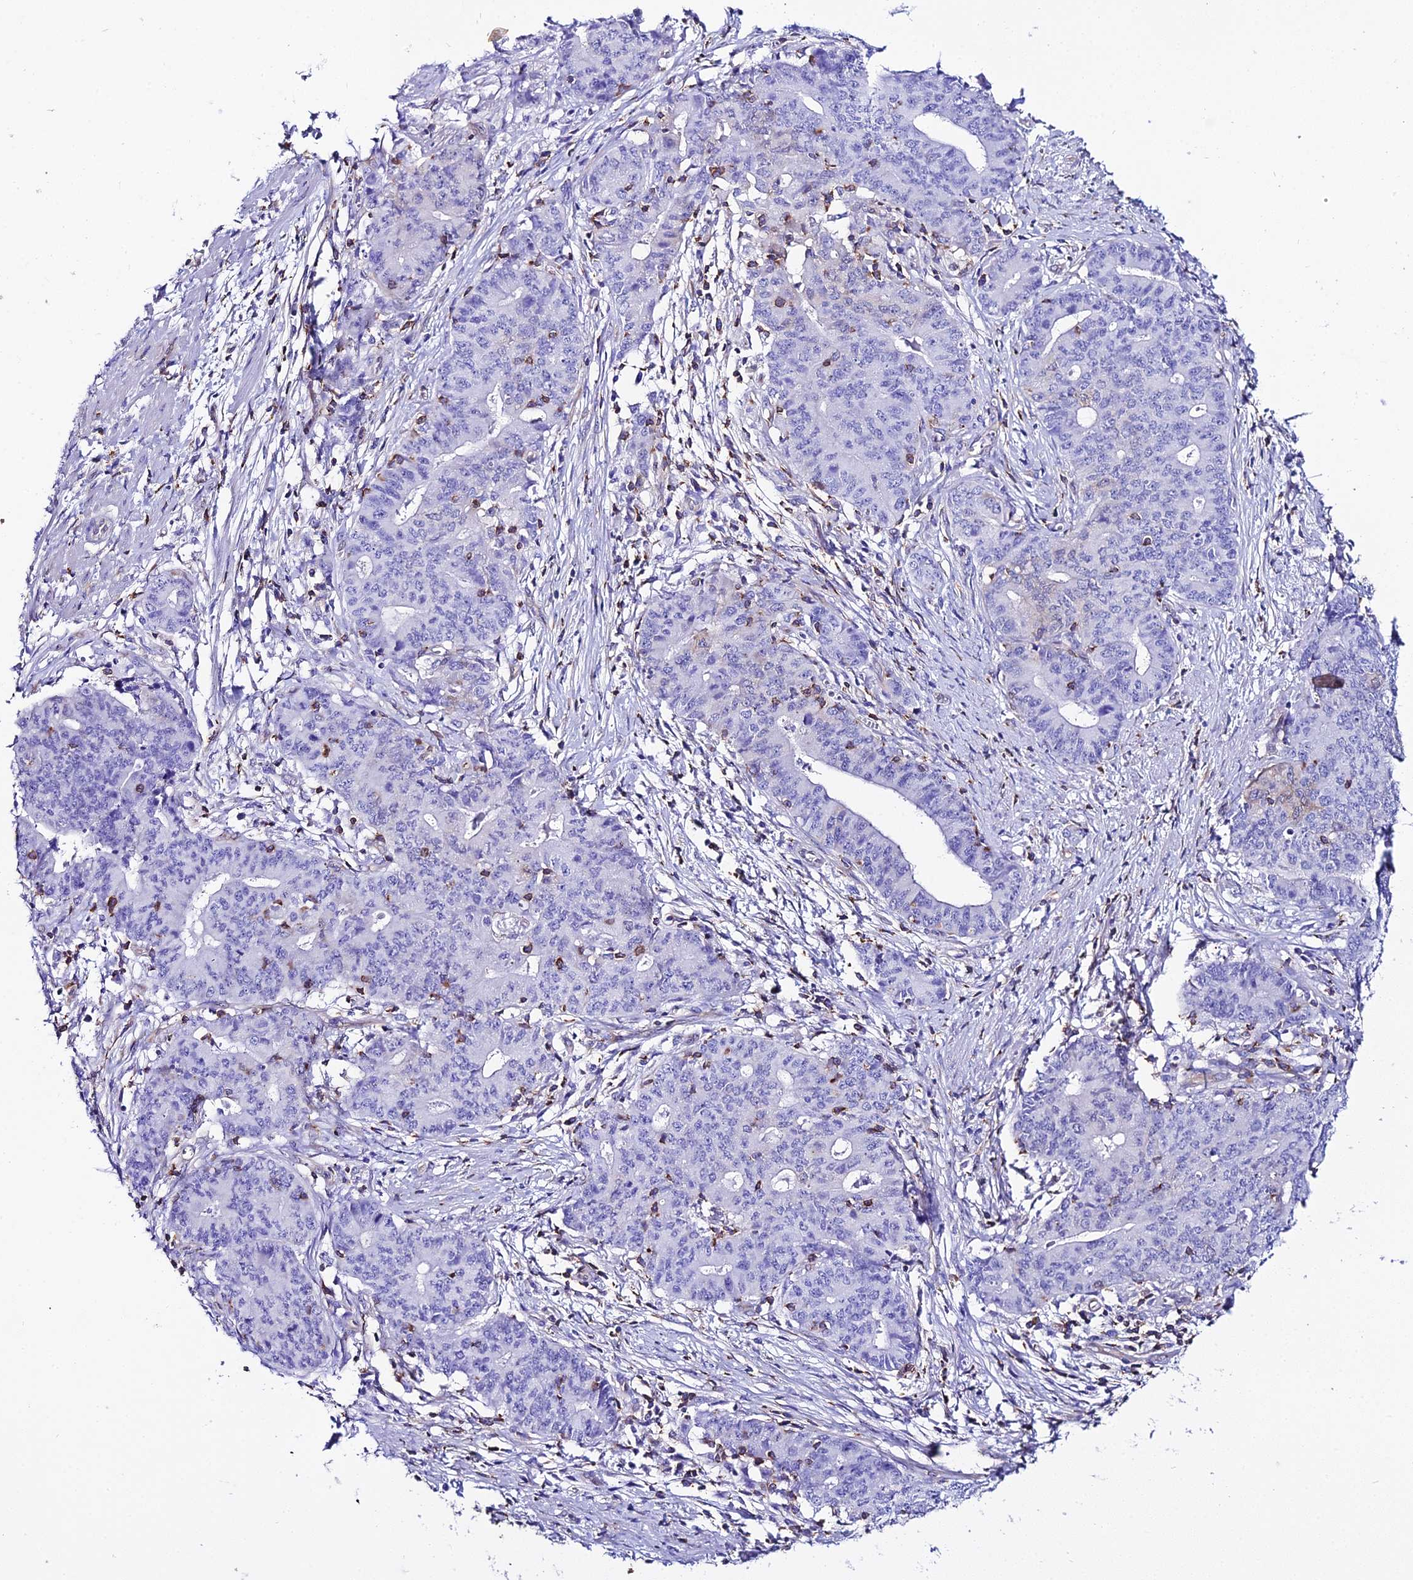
{"staining": {"intensity": "negative", "quantity": "none", "location": "none"}, "tissue": "endometrial cancer", "cell_type": "Tumor cells", "image_type": "cancer", "snomed": [{"axis": "morphology", "description": "Adenocarcinoma, NOS"}, {"axis": "topography", "description": "Endometrium"}], "caption": "This is a photomicrograph of IHC staining of adenocarcinoma (endometrial), which shows no staining in tumor cells. (Stains: DAB immunohistochemistry with hematoxylin counter stain, Microscopy: brightfield microscopy at high magnification).", "gene": "S100A16", "patient": {"sex": "female", "age": 59}}